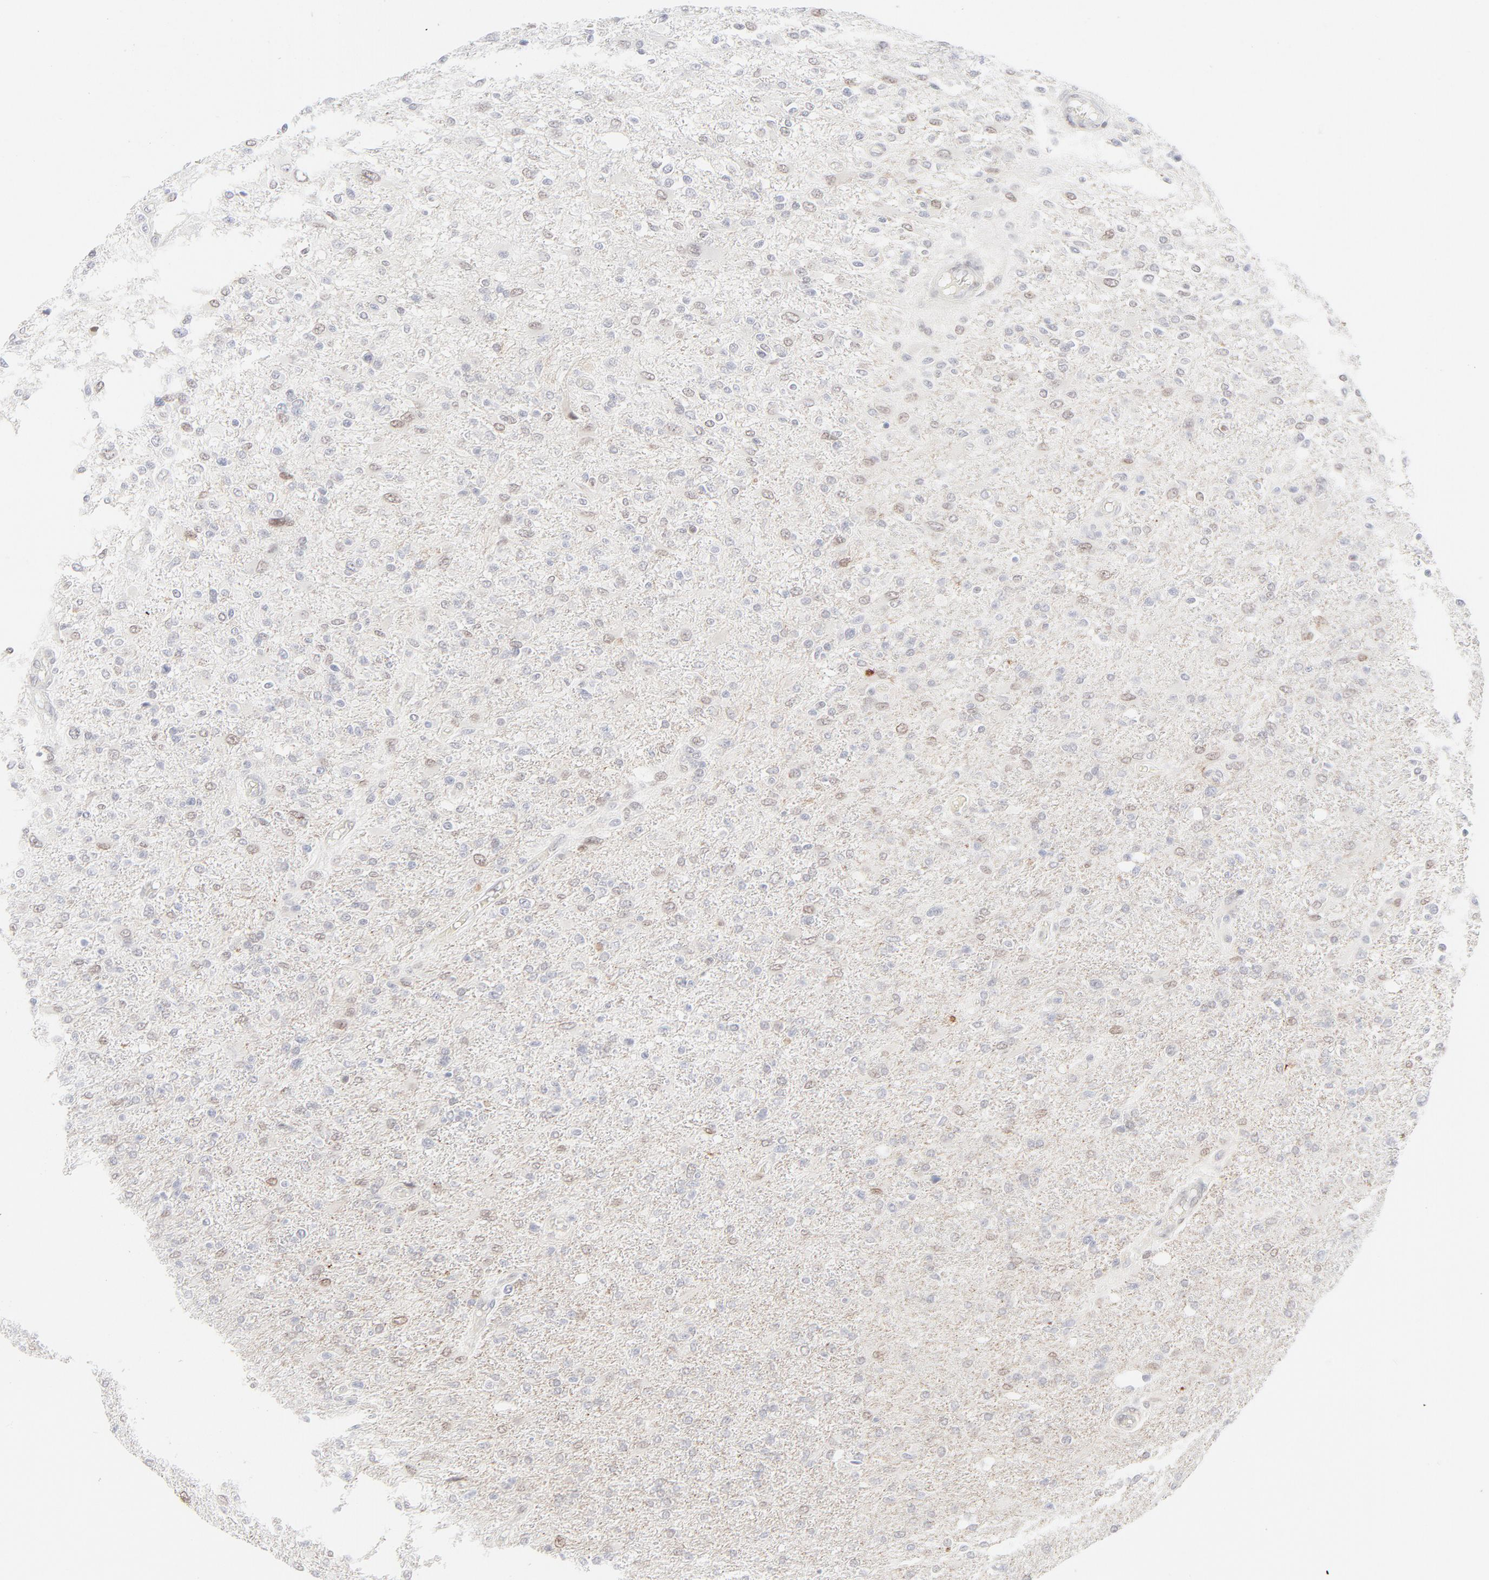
{"staining": {"intensity": "weak", "quantity": "25%-75%", "location": "nuclear"}, "tissue": "glioma", "cell_type": "Tumor cells", "image_type": "cancer", "snomed": [{"axis": "morphology", "description": "Glioma, malignant, High grade"}, {"axis": "topography", "description": "Cerebral cortex"}], "caption": "The immunohistochemical stain highlights weak nuclear staining in tumor cells of high-grade glioma (malignant) tissue.", "gene": "PRKCB", "patient": {"sex": "male", "age": 76}}